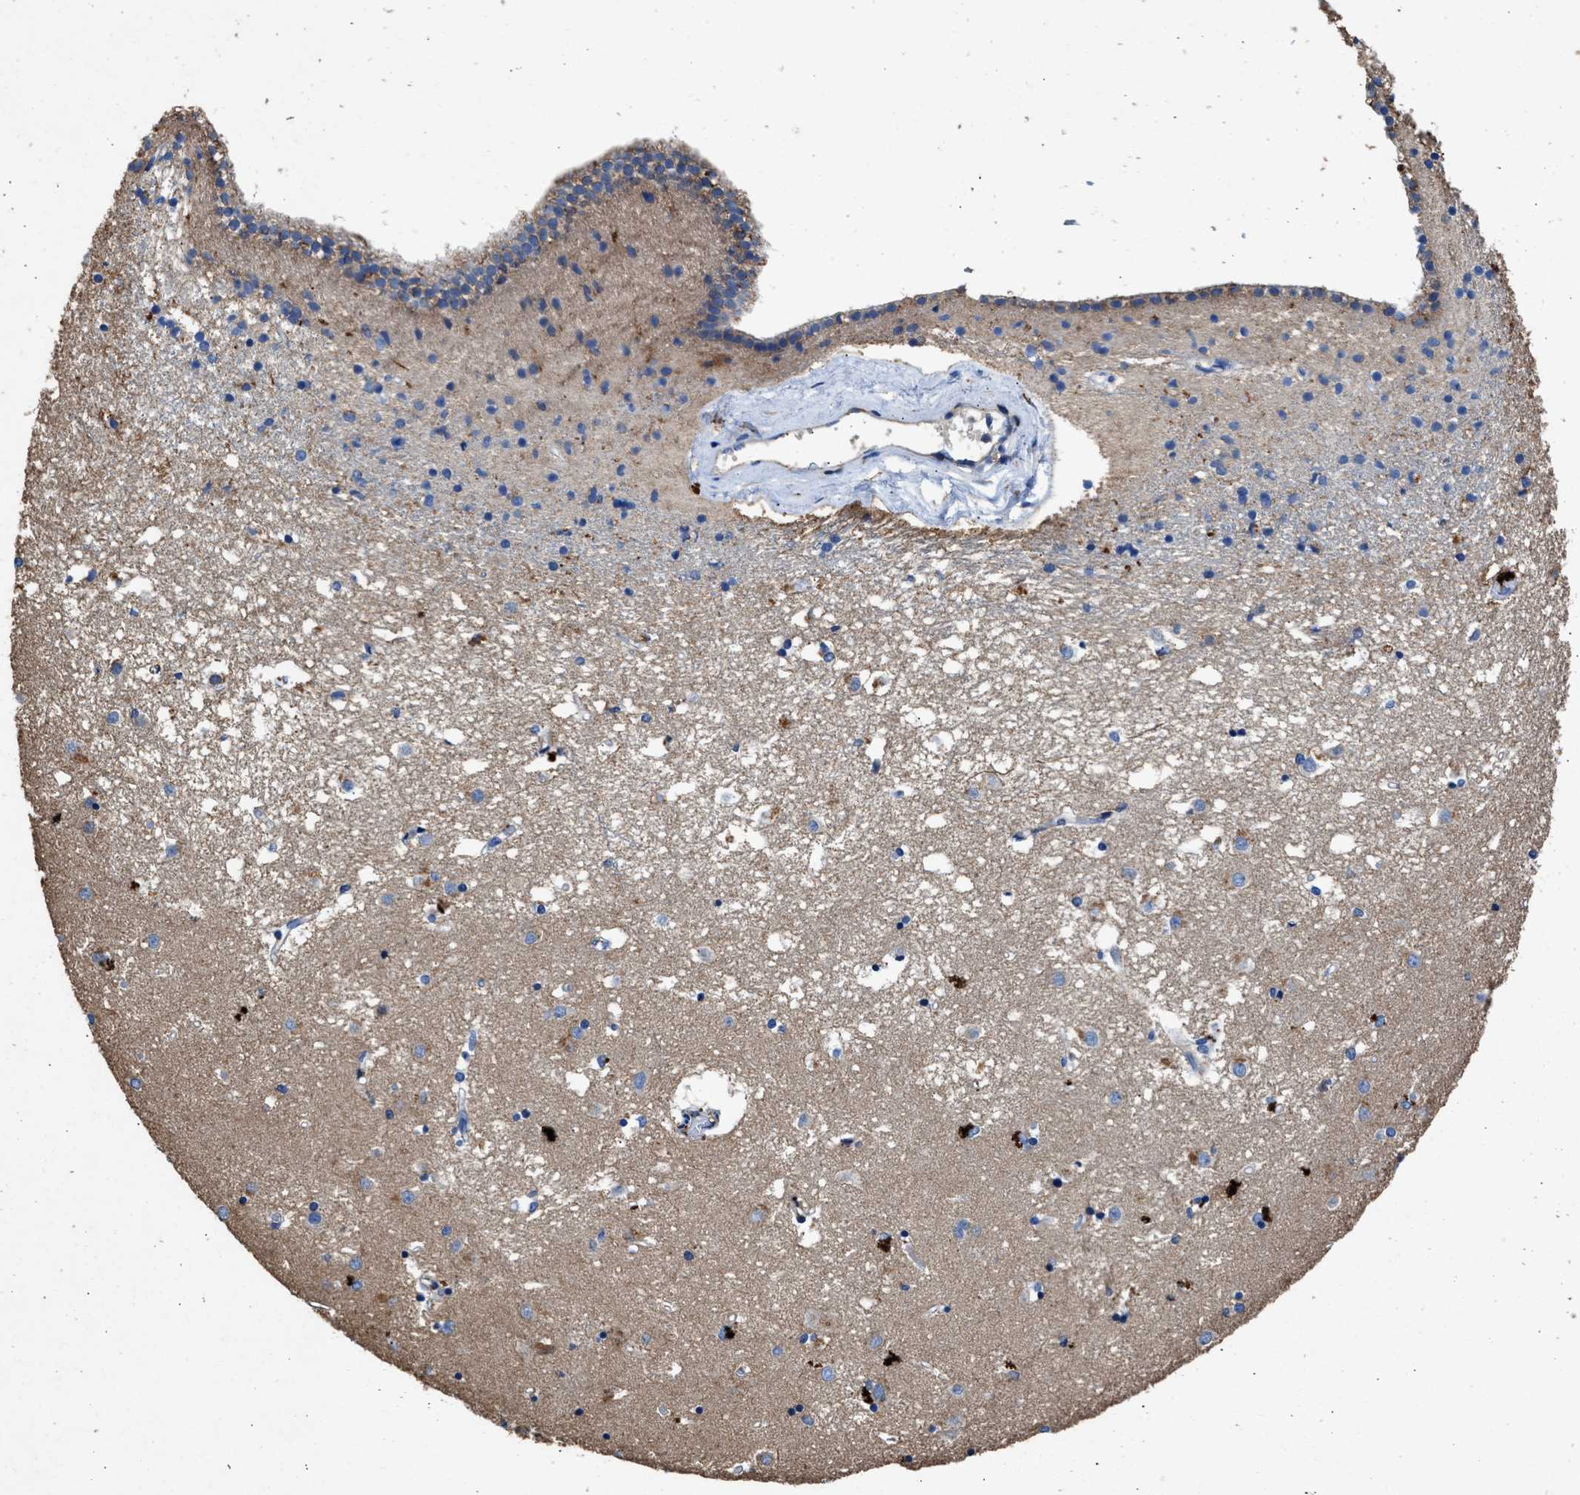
{"staining": {"intensity": "strong", "quantity": "<25%", "location": "cytoplasmic/membranous"}, "tissue": "caudate", "cell_type": "Glial cells", "image_type": "normal", "snomed": [{"axis": "morphology", "description": "Normal tissue, NOS"}, {"axis": "topography", "description": "Lateral ventricle wall"}], "caption": "Strong cytoplasmic/membranous protein positivity is identified in about <25% of glial cells in caudate.", "gene": "KCNQ4", "patient": {"sex": "male", "age": 45}}